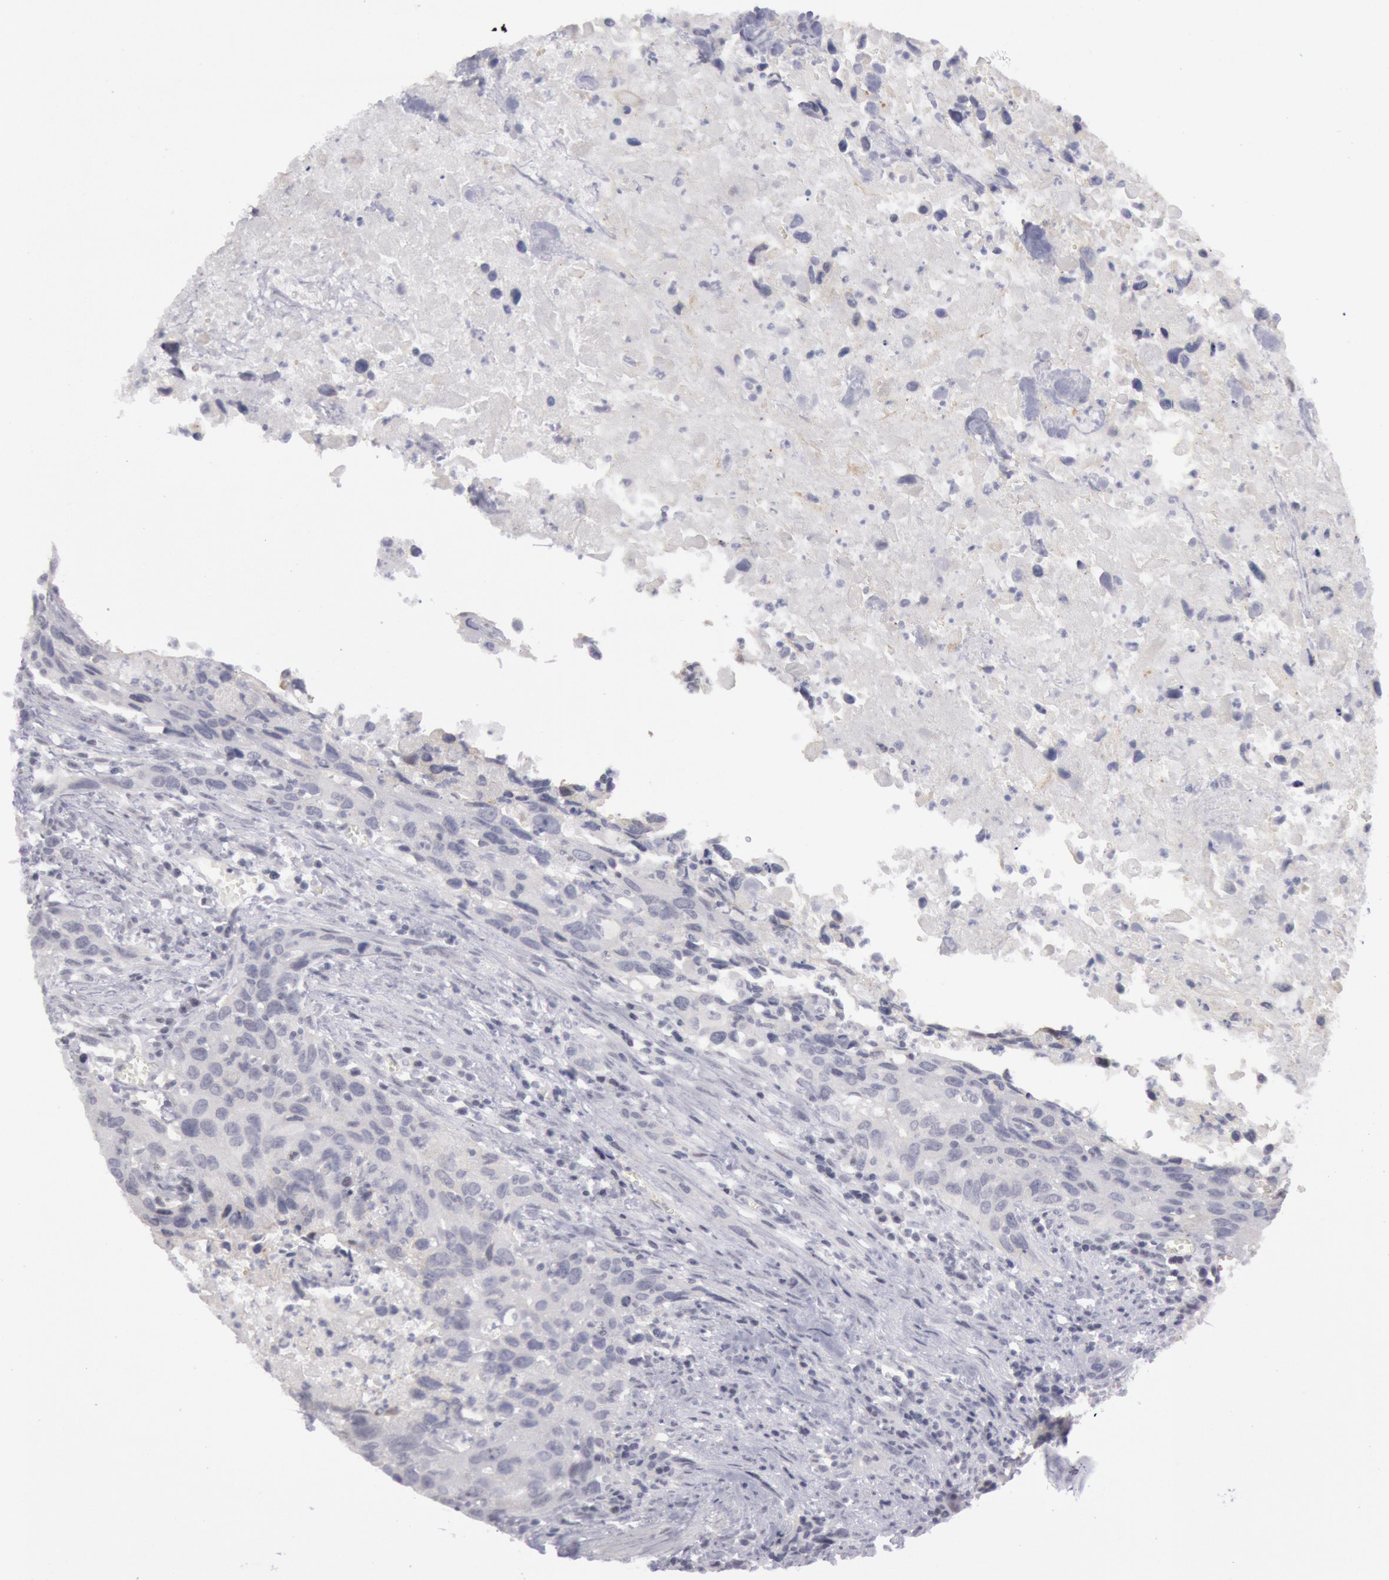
{"staining": {"intensity": "negative", "quantity": "none", "location": "none"}, "tissue": "urothelial cancer", "cell_type": "Tumor cells", "image_type": "cancer", "snomed": [{"axis": "morphology", "description": "Urothelial carcinoma, High grade"}, {"axis": "topography", "description": "Urinary bladder"}], "caption": "The immunohistochemistry (IHC) histopathology image has no significant positivity in tumor cells of high-grade urothelial carcinoma tissue.", "gene": "JOSD1", "patient": {"sex": "male", "age": 71}}